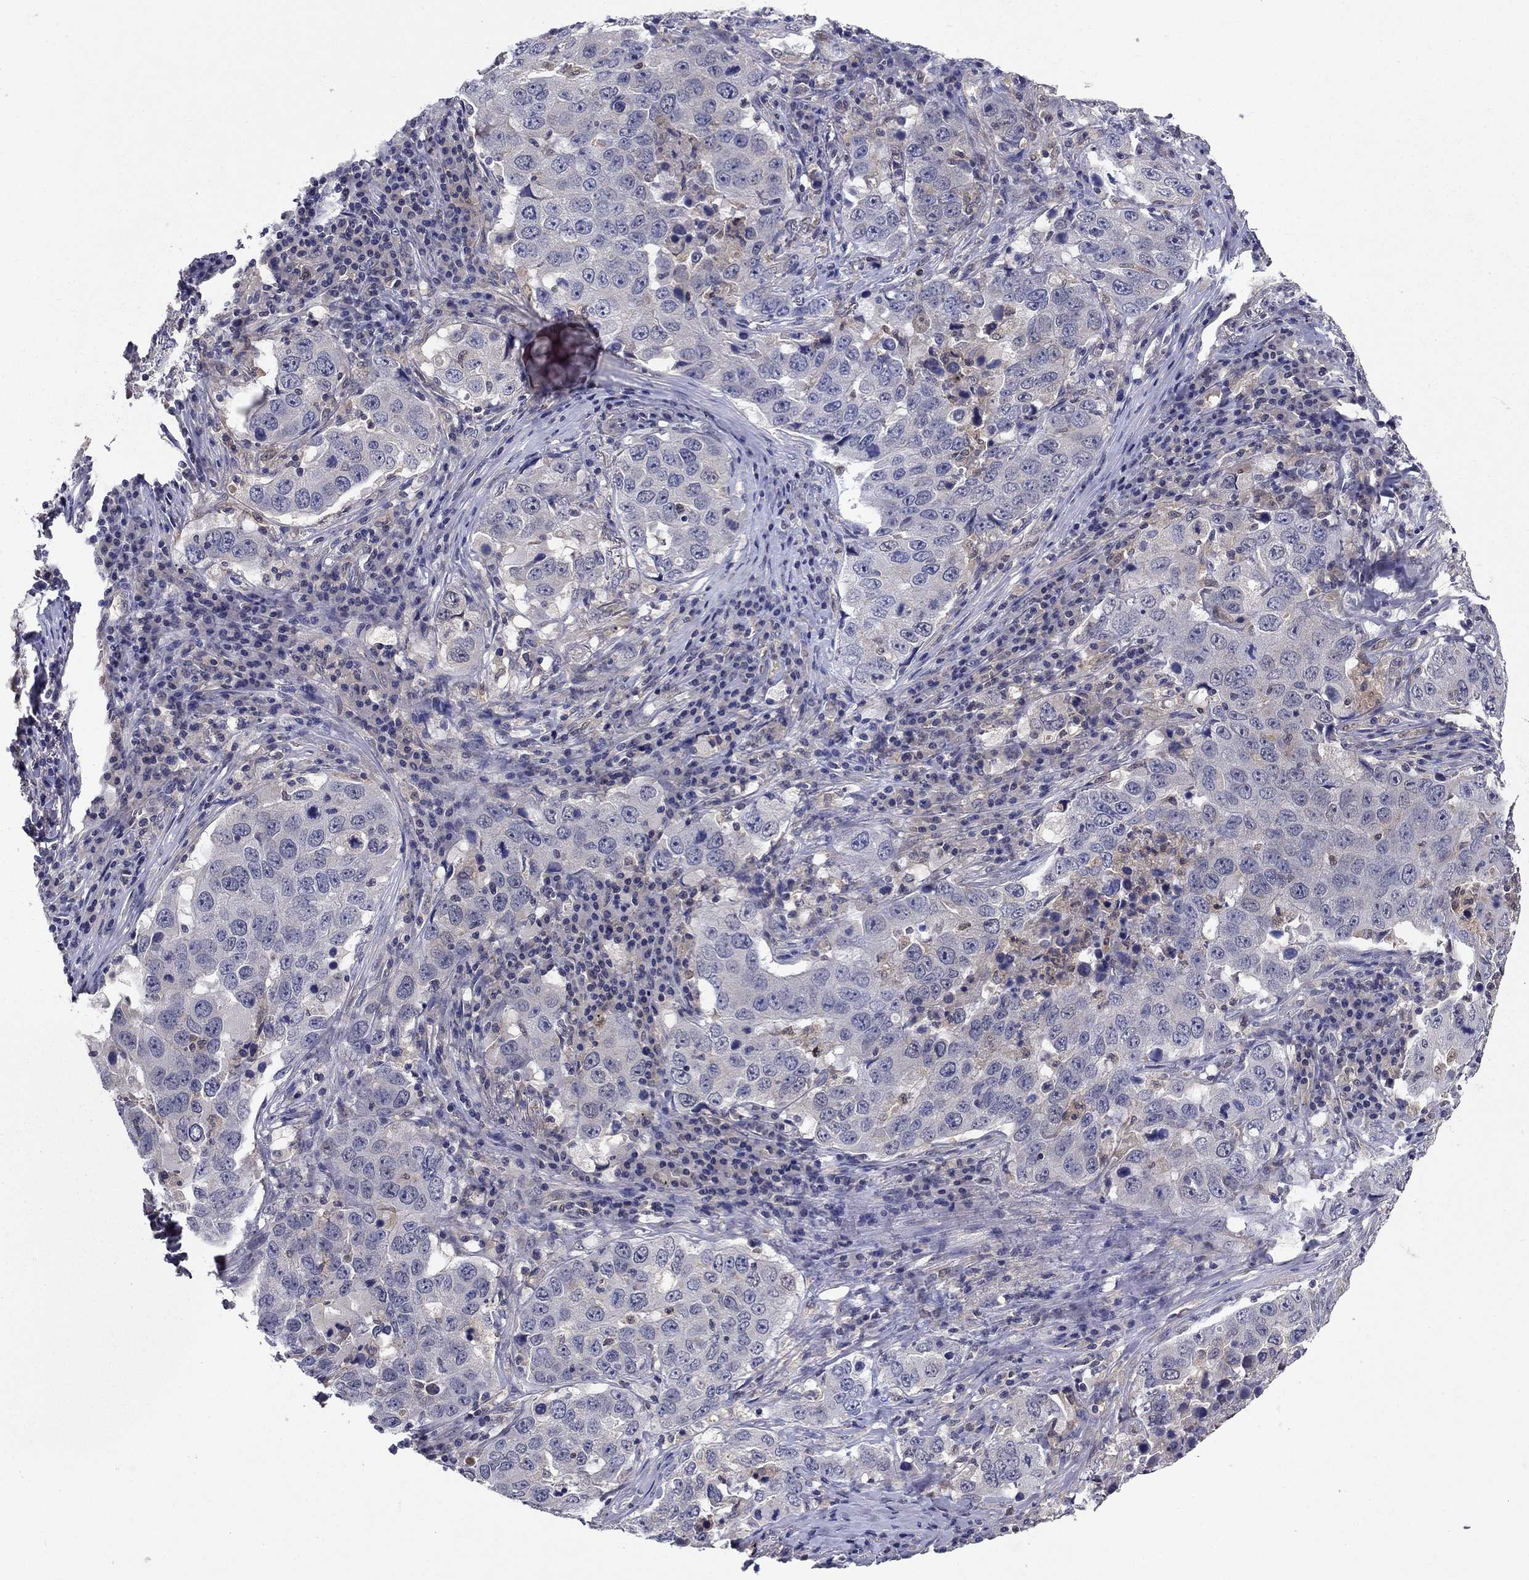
{"staining": {"intensity": "negative", "quantity": "none", "location": "none"}, "tissue": "lung cancer", "cell_type": "Tumor cells", "image_type": "cancer", "snomed": [{"axis": "morphology", "description": "Adenocarcinoma, NOS"}, {"axis": "topography", "description": "Lung"}], "caption": "Immunohistochemistry (IHC) histopathology image of neoplastic tissue: lung cancer (adenocarcinoma) stained with DAB displays no significant protein expression in tumor cells.", "gene": "GLTP", "patient": {"sex": "male", "age": 73}}